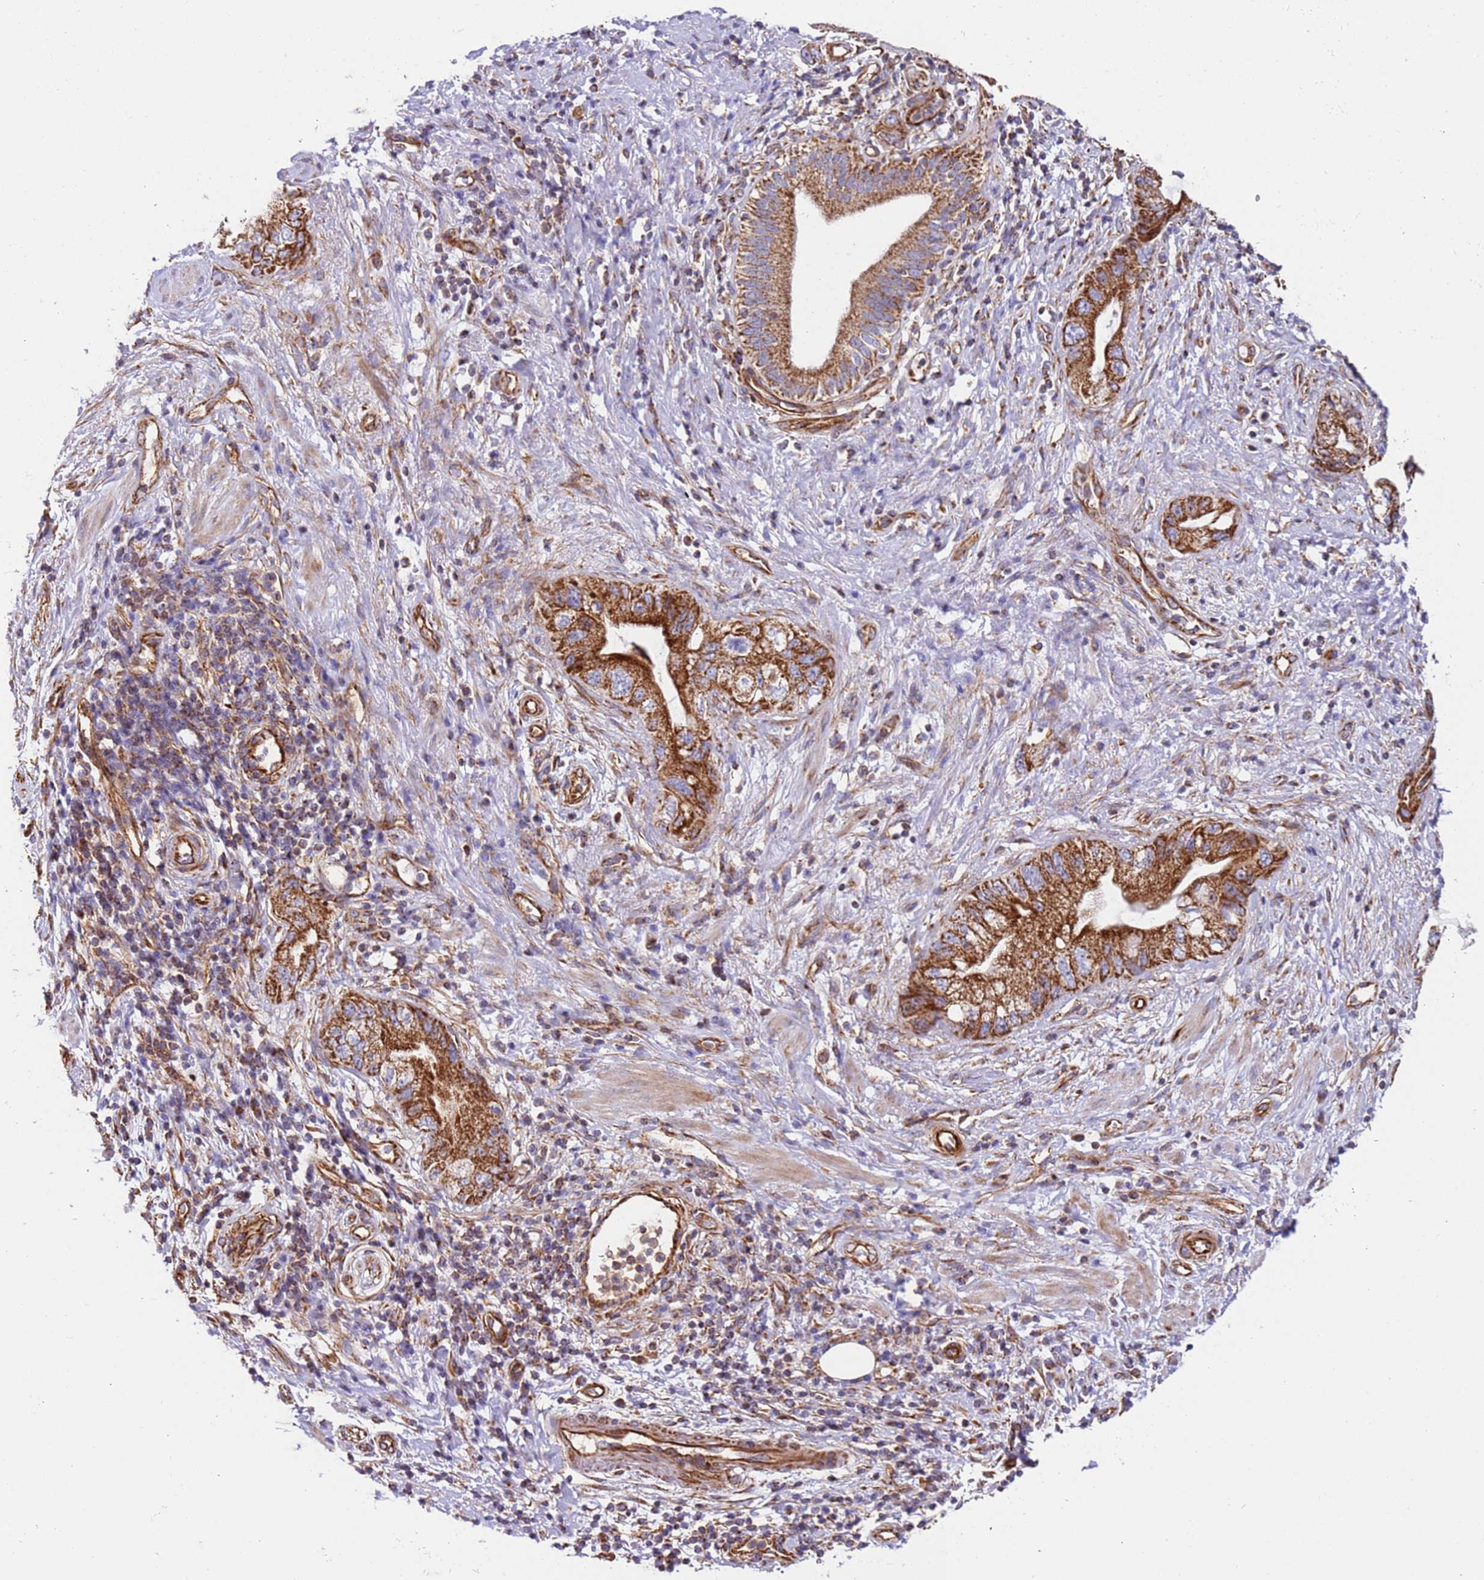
{"staining": {"intensity": "strong", "quantity": ">75%", "location": "cytoplasmic/membranous"}, "tissue": "pancreatic cancer", "cell_type": "Tumor cells", "image_type": "cancer", "snomed": [{"axis": "morphology", "description": "Adenocarcinoma, NOS"}, {"axis": "topography", "description": "Pancreas"}], "caption": "There is high levels of strong cytoplasmic/membranous positivity in tumor cells of adenocarcinoma (pancreatic), as demonstrated by immunohistochemical staining (brown color).", "gene": "MRPL20", "patient": {"sex": "female", "age": 73}}